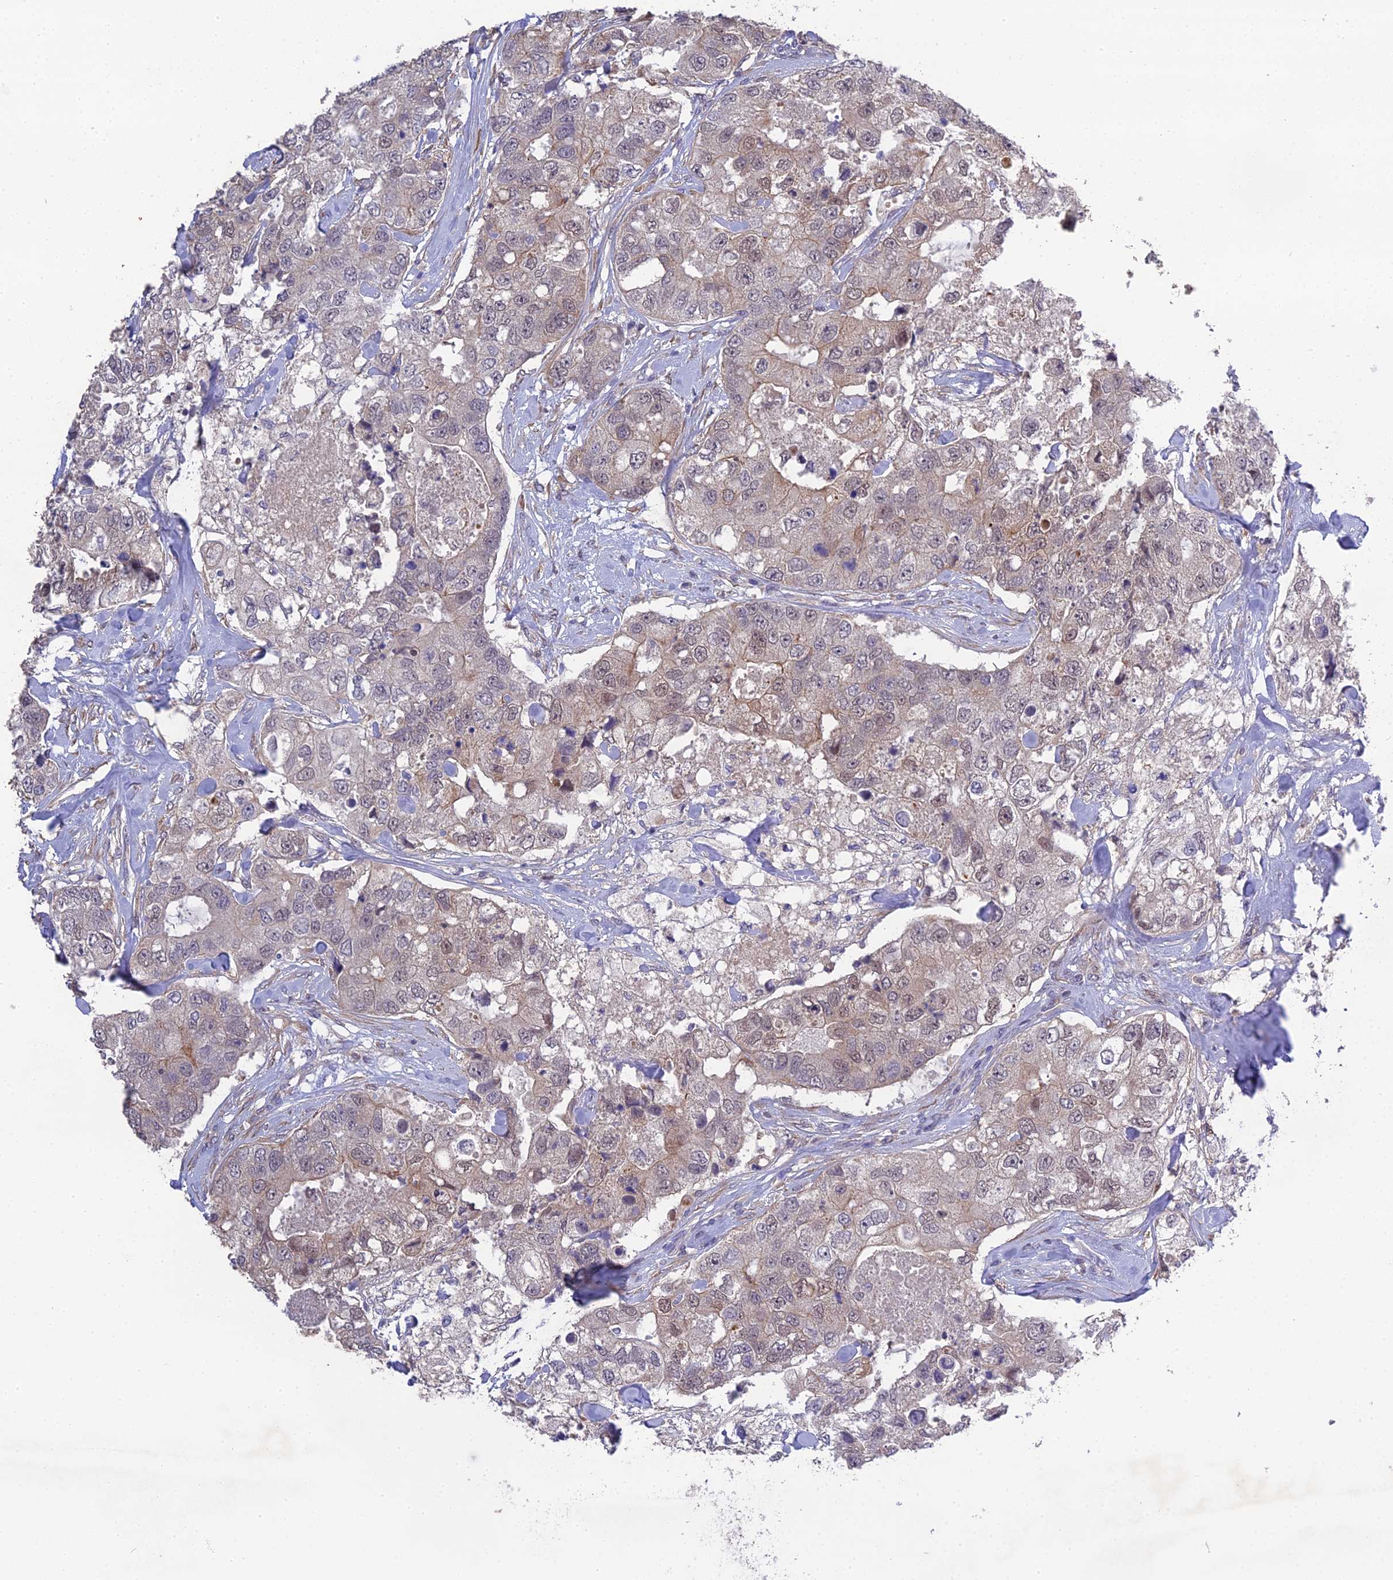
{"staining": {"intensity": "negative", "quantity": "none", "location": "none"}, "tissue": "breast cancer", "cell_type": "Tumor cells", "image_type": "cancer", "snomed": [{"axis": "morphology", "description": "Duct carcinoma"}, {"axis": "topography", "description": "Breast"}], "caption": "Tumor cells are negative for brown protein staining in breast cancer.", "gene": "PUS10", "patient": {"sex": "female", "age": 62}}